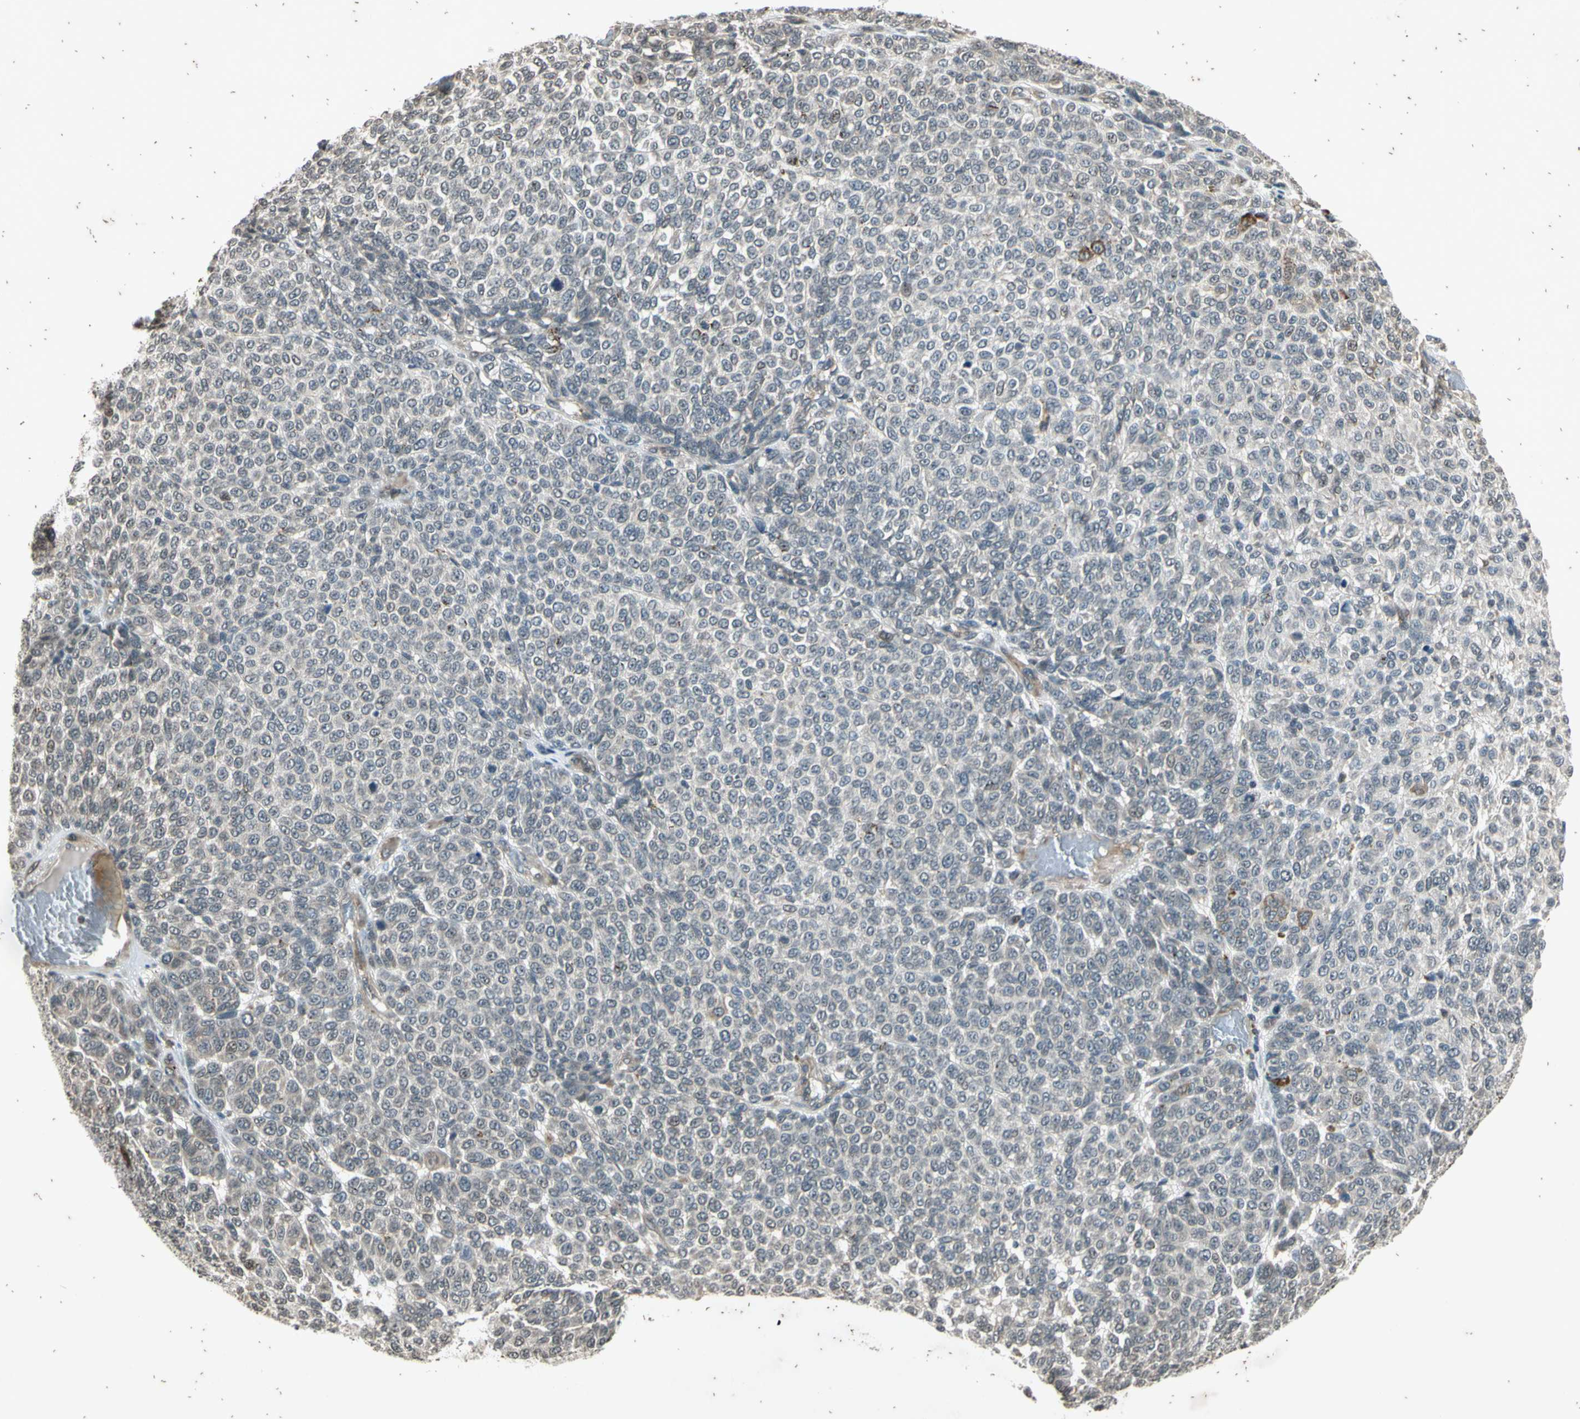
{"staining": {"intensity": "negative", "quantity": "none", "location": "none"}, "tissue": "melanoma", "cell_type": "Tumor cells", "image_type": "cancer", "snomed": [{"axis": "morphology", "description": "Malignant melanoma, NOS"}, {"axis": "topography", "description": "Skin"}], "caption": "Immunohistochemistry (IHC) histopathology image of malignant melanoma stained for a protein (brown), which reveals no expression in tumor cells. Brightfield microscopy of immunohistochemistry (IHC) stained with DAB (brown) and hematoxylin (blue), captured at high magnification.", "gene": "EFNB2", "patient": {"sex": "male", "age": 59}}